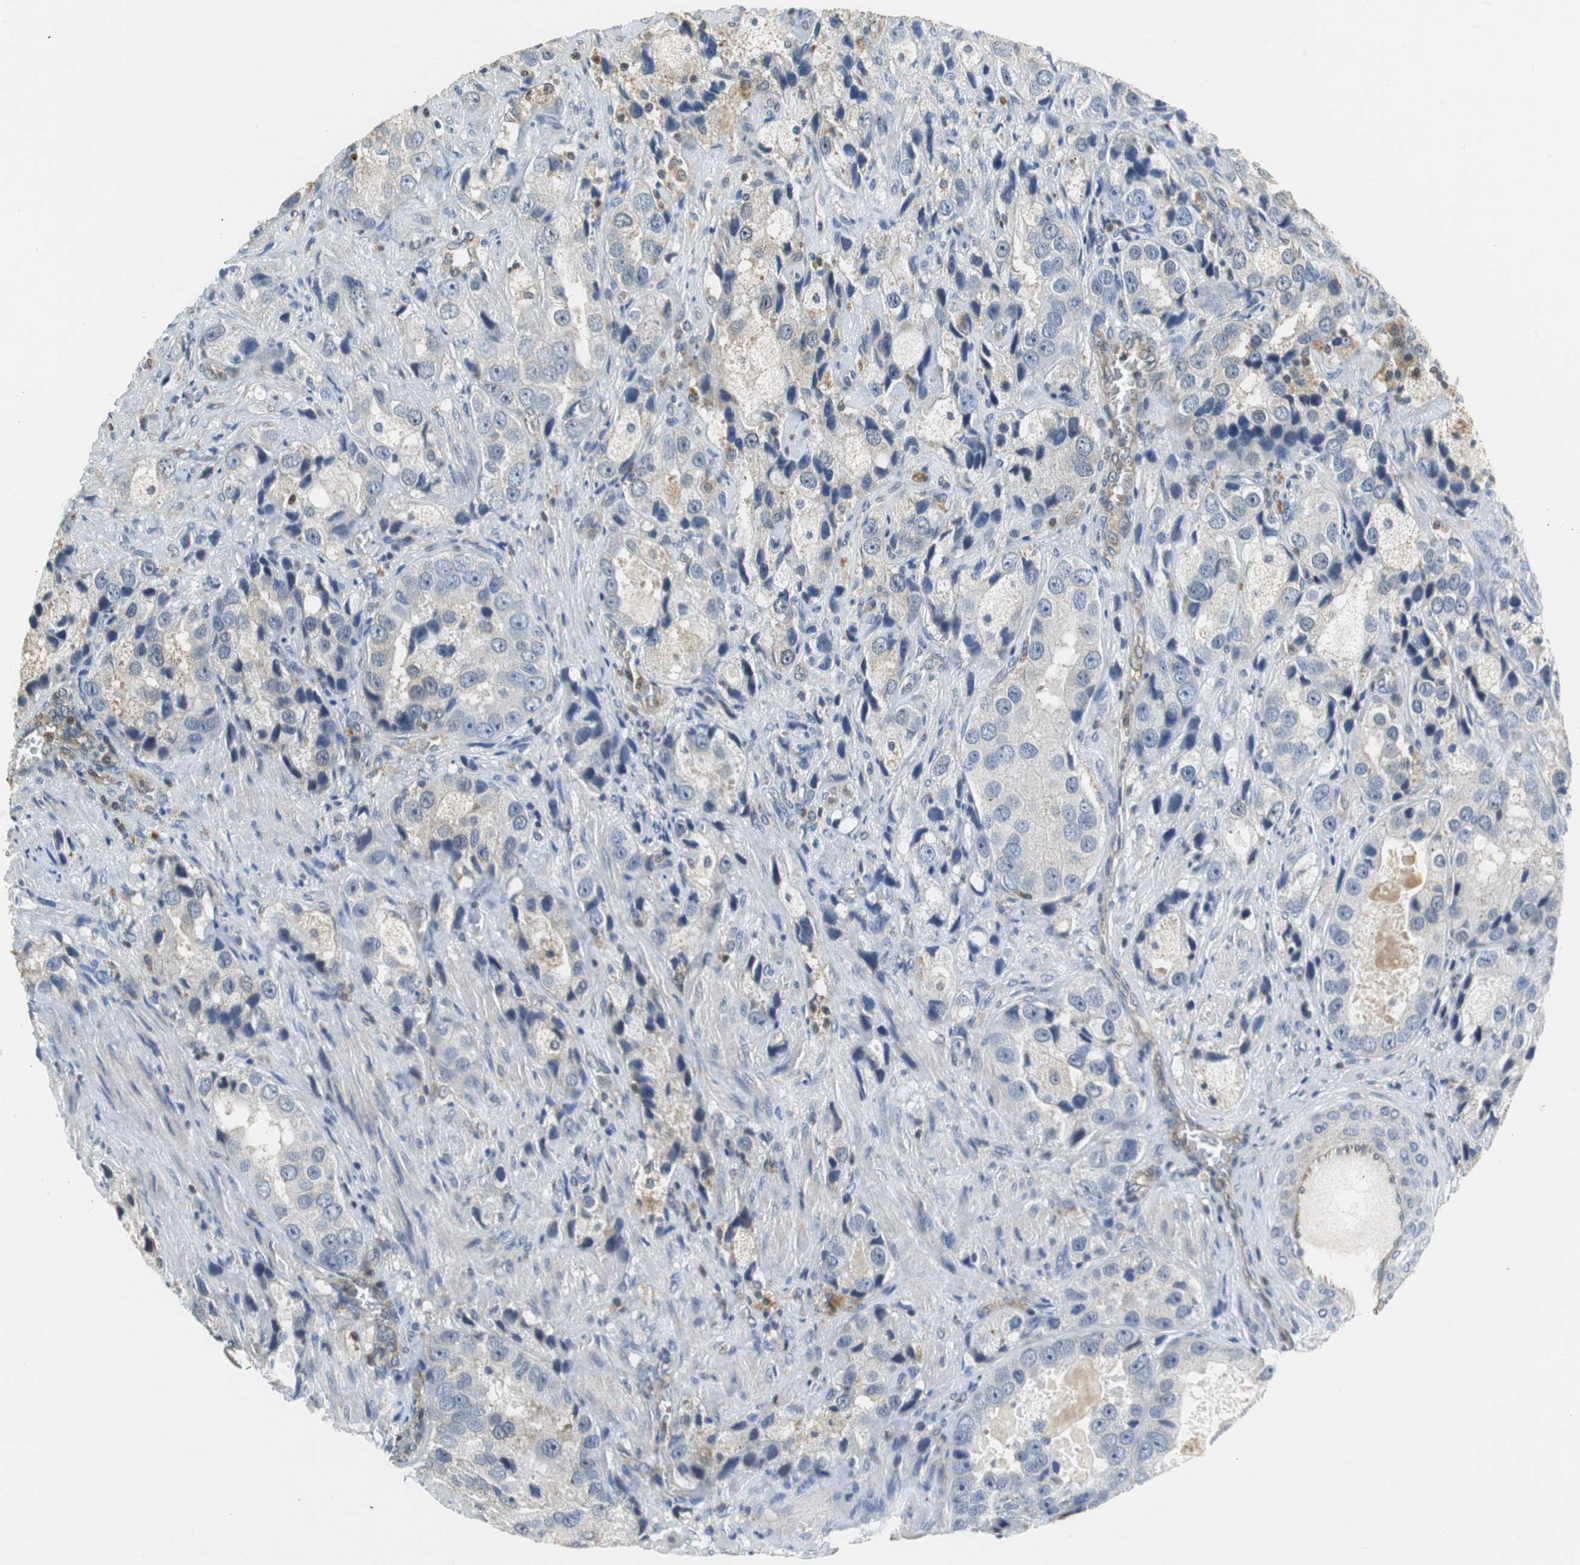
{"staining": {"intensity": "negative", "quantity": "none", "location": "none"}, "tissue": "prostate cancer", "cell_type": "Tumor cells", "image_type": "cancer", "snomed": [{"axis": "morphology", "description": "Adenocarcinoma, High grade"}, {"axis": "topography", "description": "Prostate"}], "caption": "Immunohistochemistry (IHC) photomicrograph of human prostate cancer stained for a protein (brown), which shows no staining in tumor cells. (Brightfield microscopy of DAB (3,3'-diaminobenzidine) immunohistochemistry (IHC) at high magnification).", "gene": "GSDMD", "patient": {"sex": "male", "age": 63}}